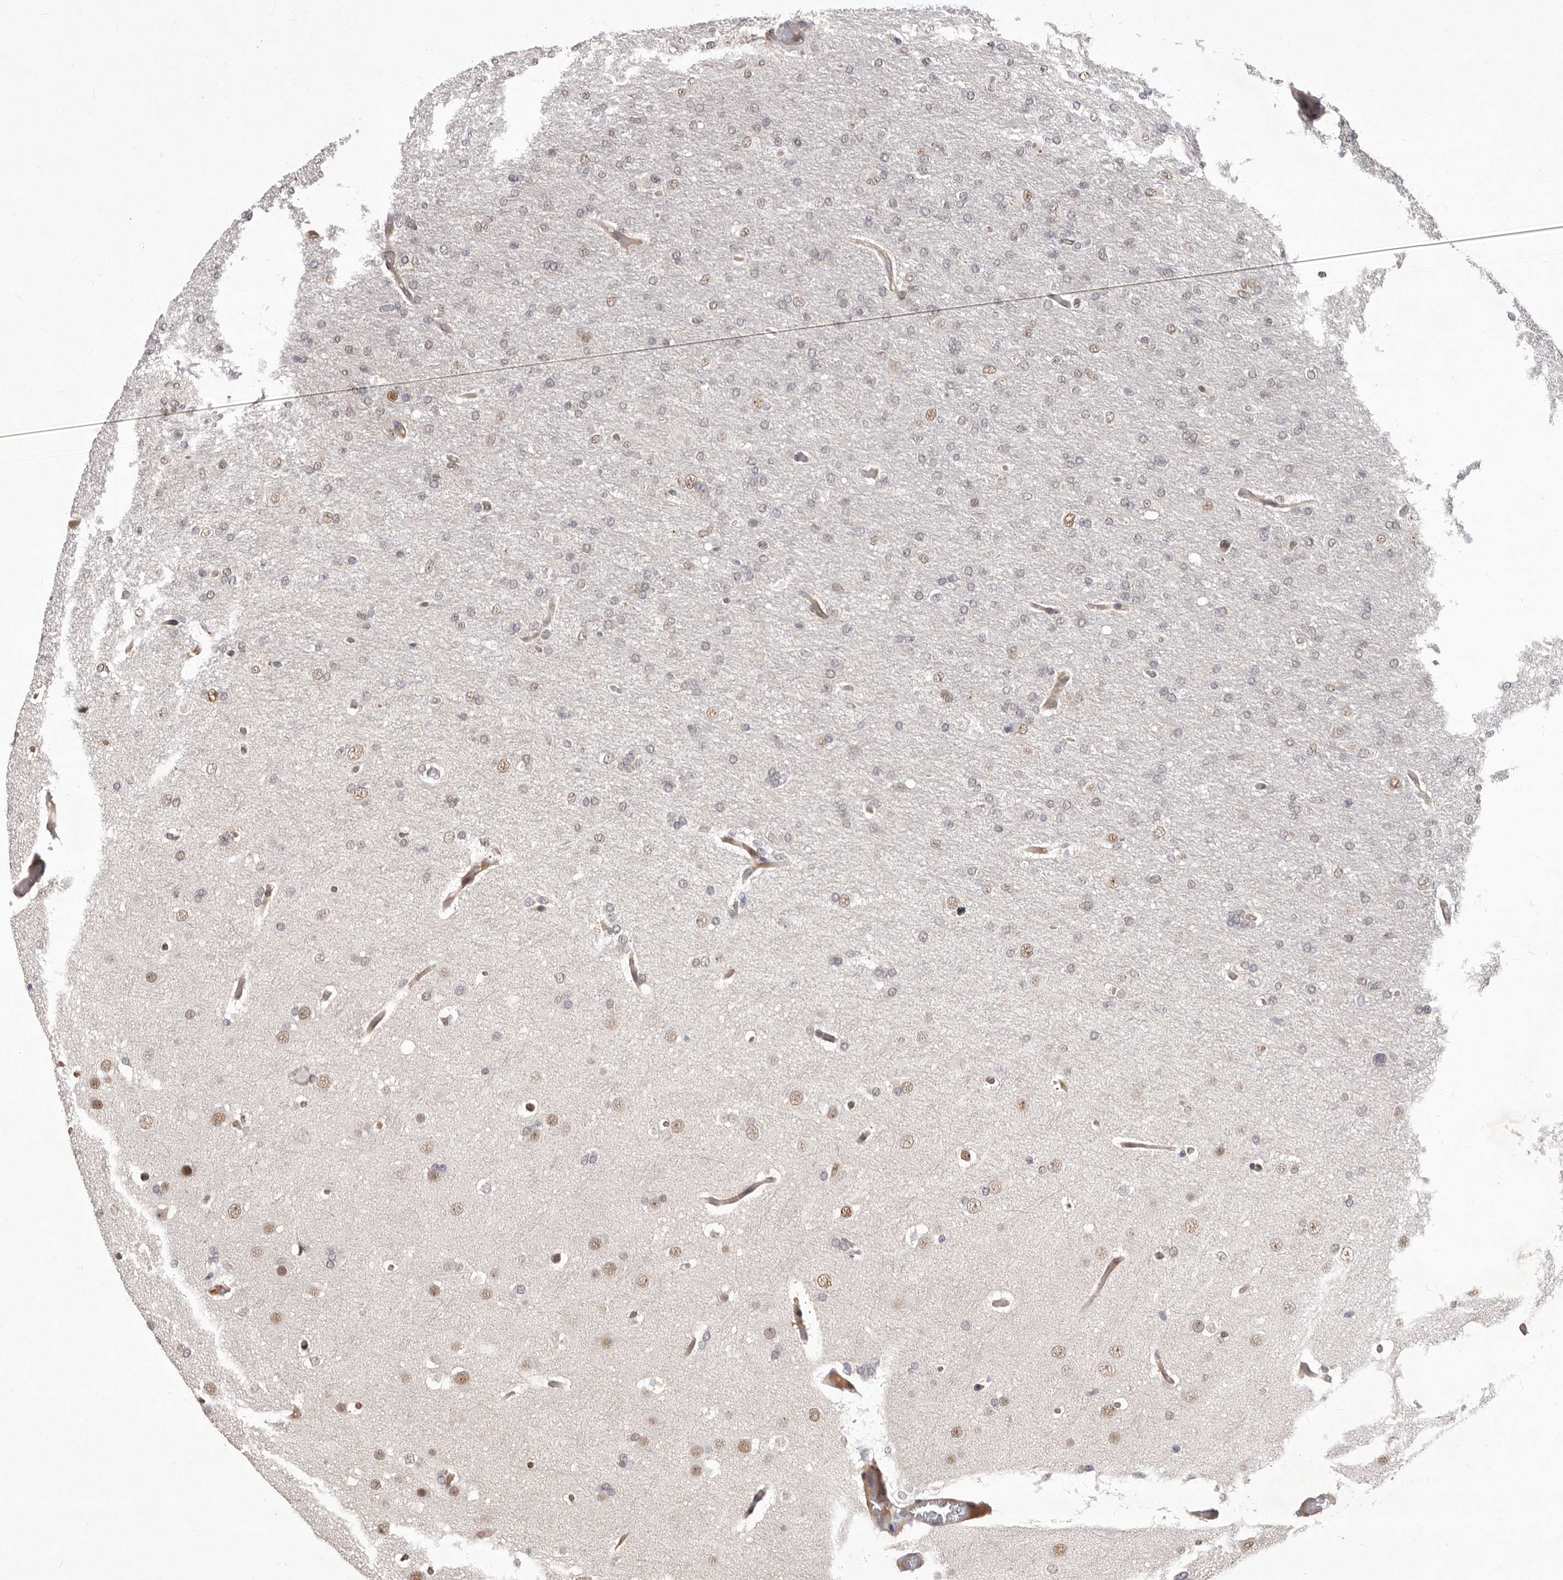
{"staining": {"intensity": "weak", "quantity": "<25%", "location": "nuclear"}, "tissue": "glioma", "cell_type": "Tumor cells", "image_type": "cancer", "snomed": [{"axis": "morphology", "description": "Glioma, malignant, High grade"}, {"axis": "topography", "description": "Cerebral cortex"}], "caption": "There is no significant staining in tumor cells of malignant glioma (high-grade). (DAB (3,3'-diaminobenzidine) immunohistochemistry visualized using brightfield microscopy, high magnification).", "gene": "GLRX3", "patient": {"sex": "female", "age": 36}}